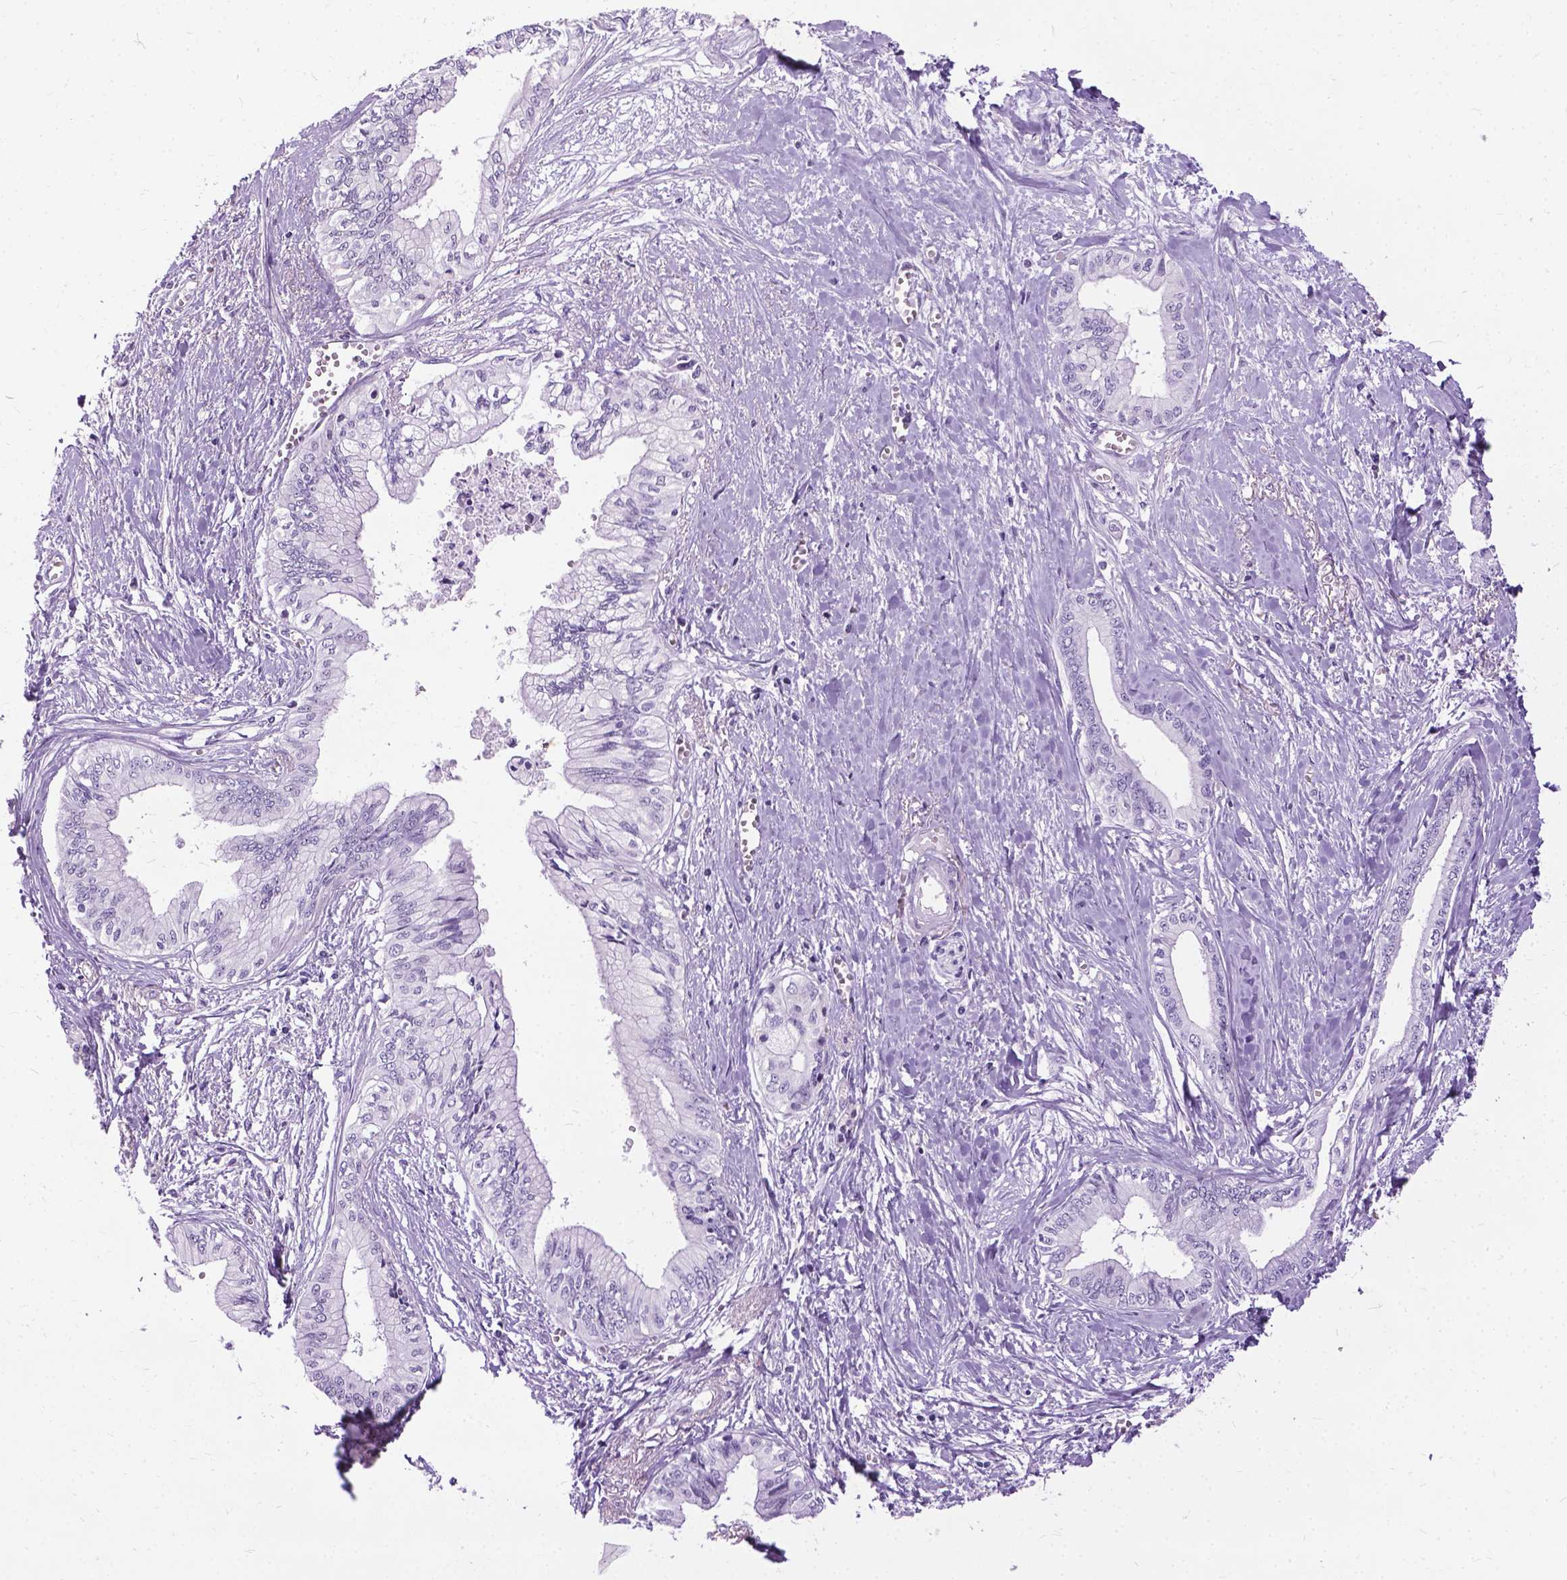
{"staining": {"intensity": "negative", "quantity": "none", "location": "none"}, "tissue": "pancreatic cancer", "cell_type": "Tumor cells", "image_type": "cancer", "snomed": [{"axis": "morphology", "description": "Adenocarcinoma, NOS"}, {"axis": "topography", "description": "Pancreas"}], "caption": "The histopathology image exhibits no significant staining in tumor cells of pancreatic adenocarcinoma. The staining is performed using DAB (3,3'-diaminobenzidine) brown chromogen with nuclei counter-stained in using hematoxylin.", "gene": "PROB1", "patient": {"sex": "female", "age": 61}}